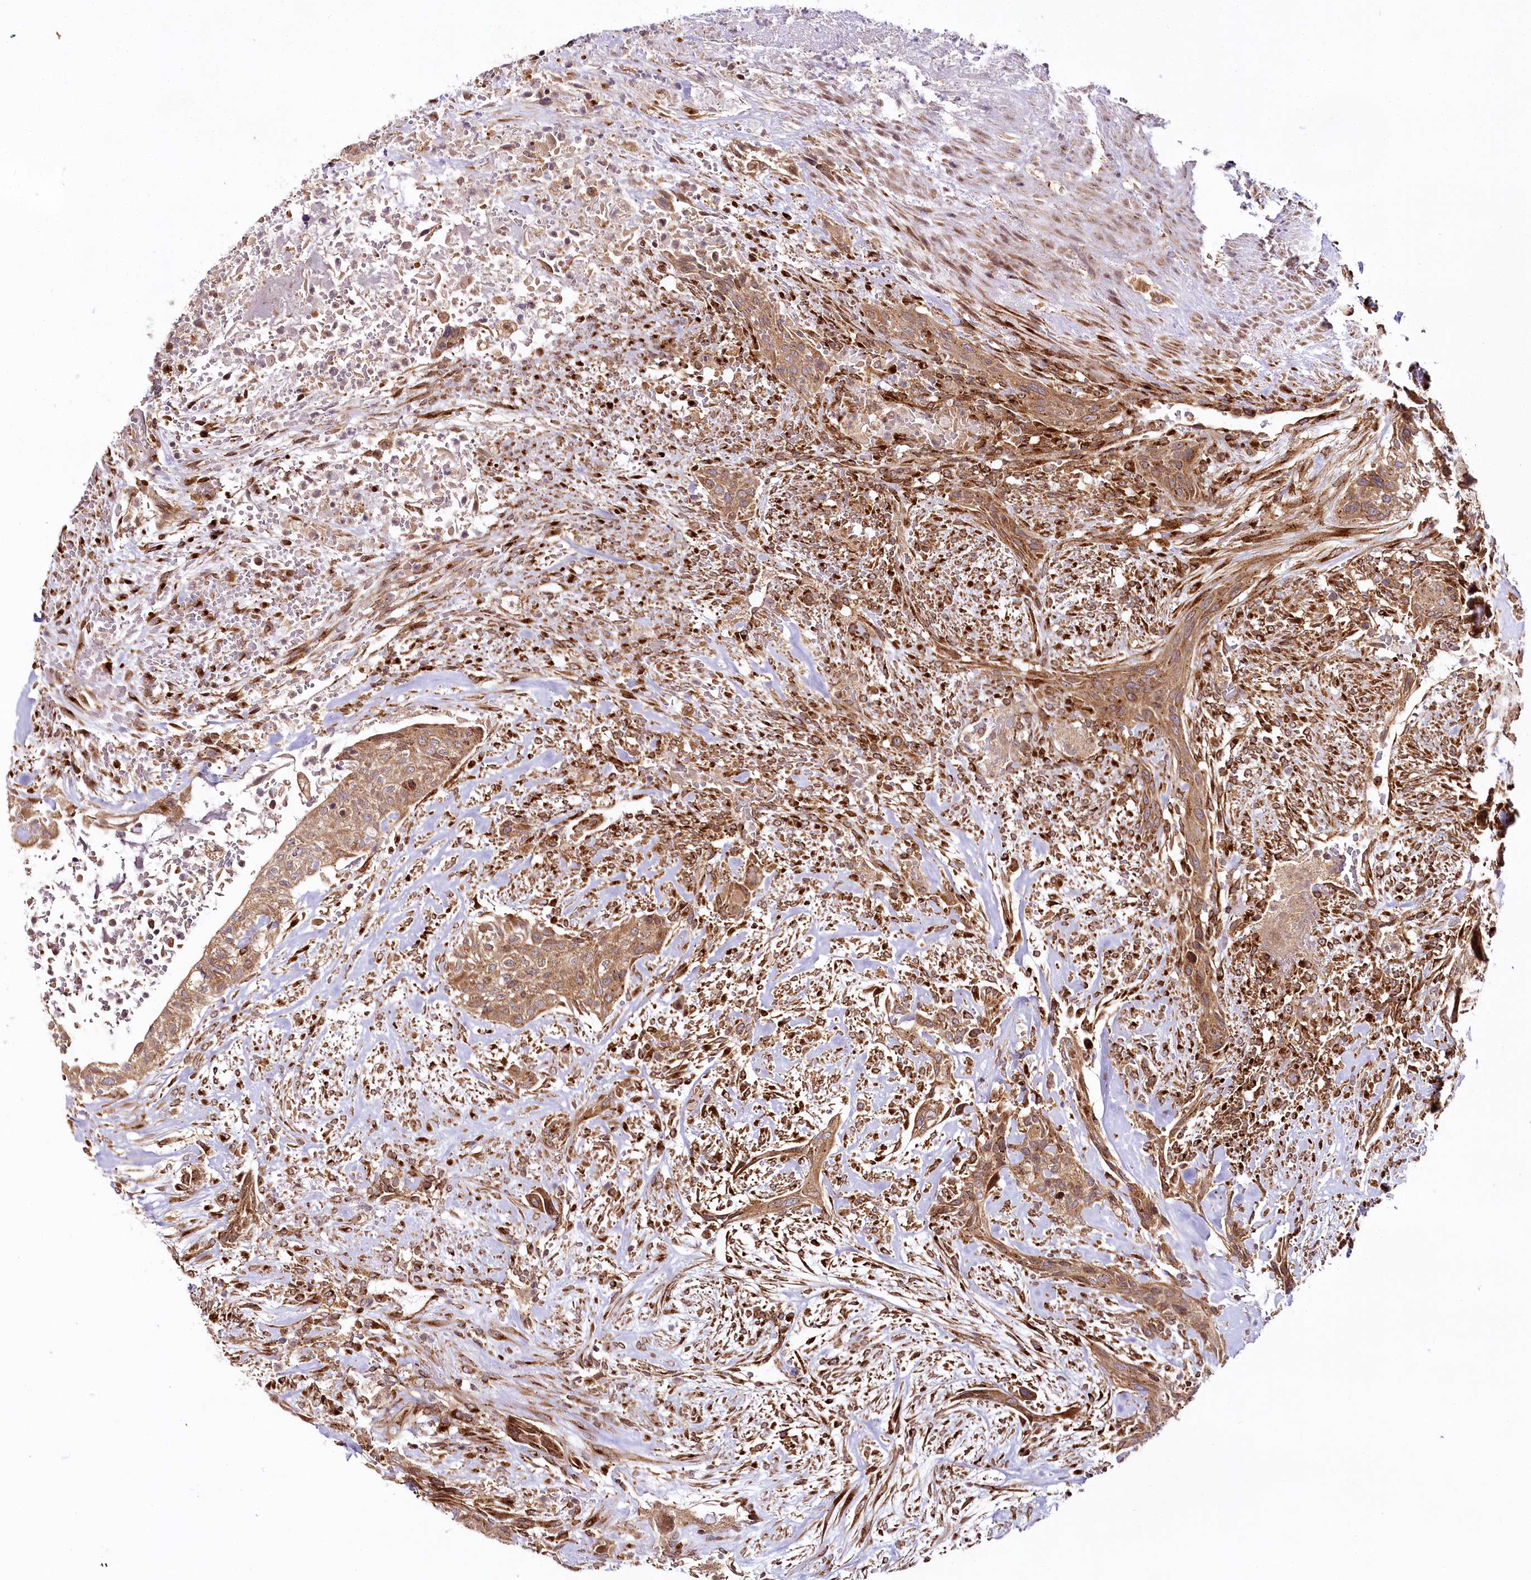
{"staining": {"intensity": "moderate", "quantity": ">75%", "location": "cytoplasmic/membranous"}, "tissue": "urothelial cancer", "cell_type": "Tumor cells", "image_type": "cancer", "snomed": [{"axis": "morphology", "description": "Urothelial carcinoma, High grade"}, {"axis": "topography", "description": "Urinary bladder"}], "caption": "Moderate cytoplasmic/membranous staining for a protein is appreciated in approximately >75% of tumor cells of urothelial carcinoma (high-grade) using IHC.", "gene": "COPG1", "patient": {"sex": "male", "age": 35}}